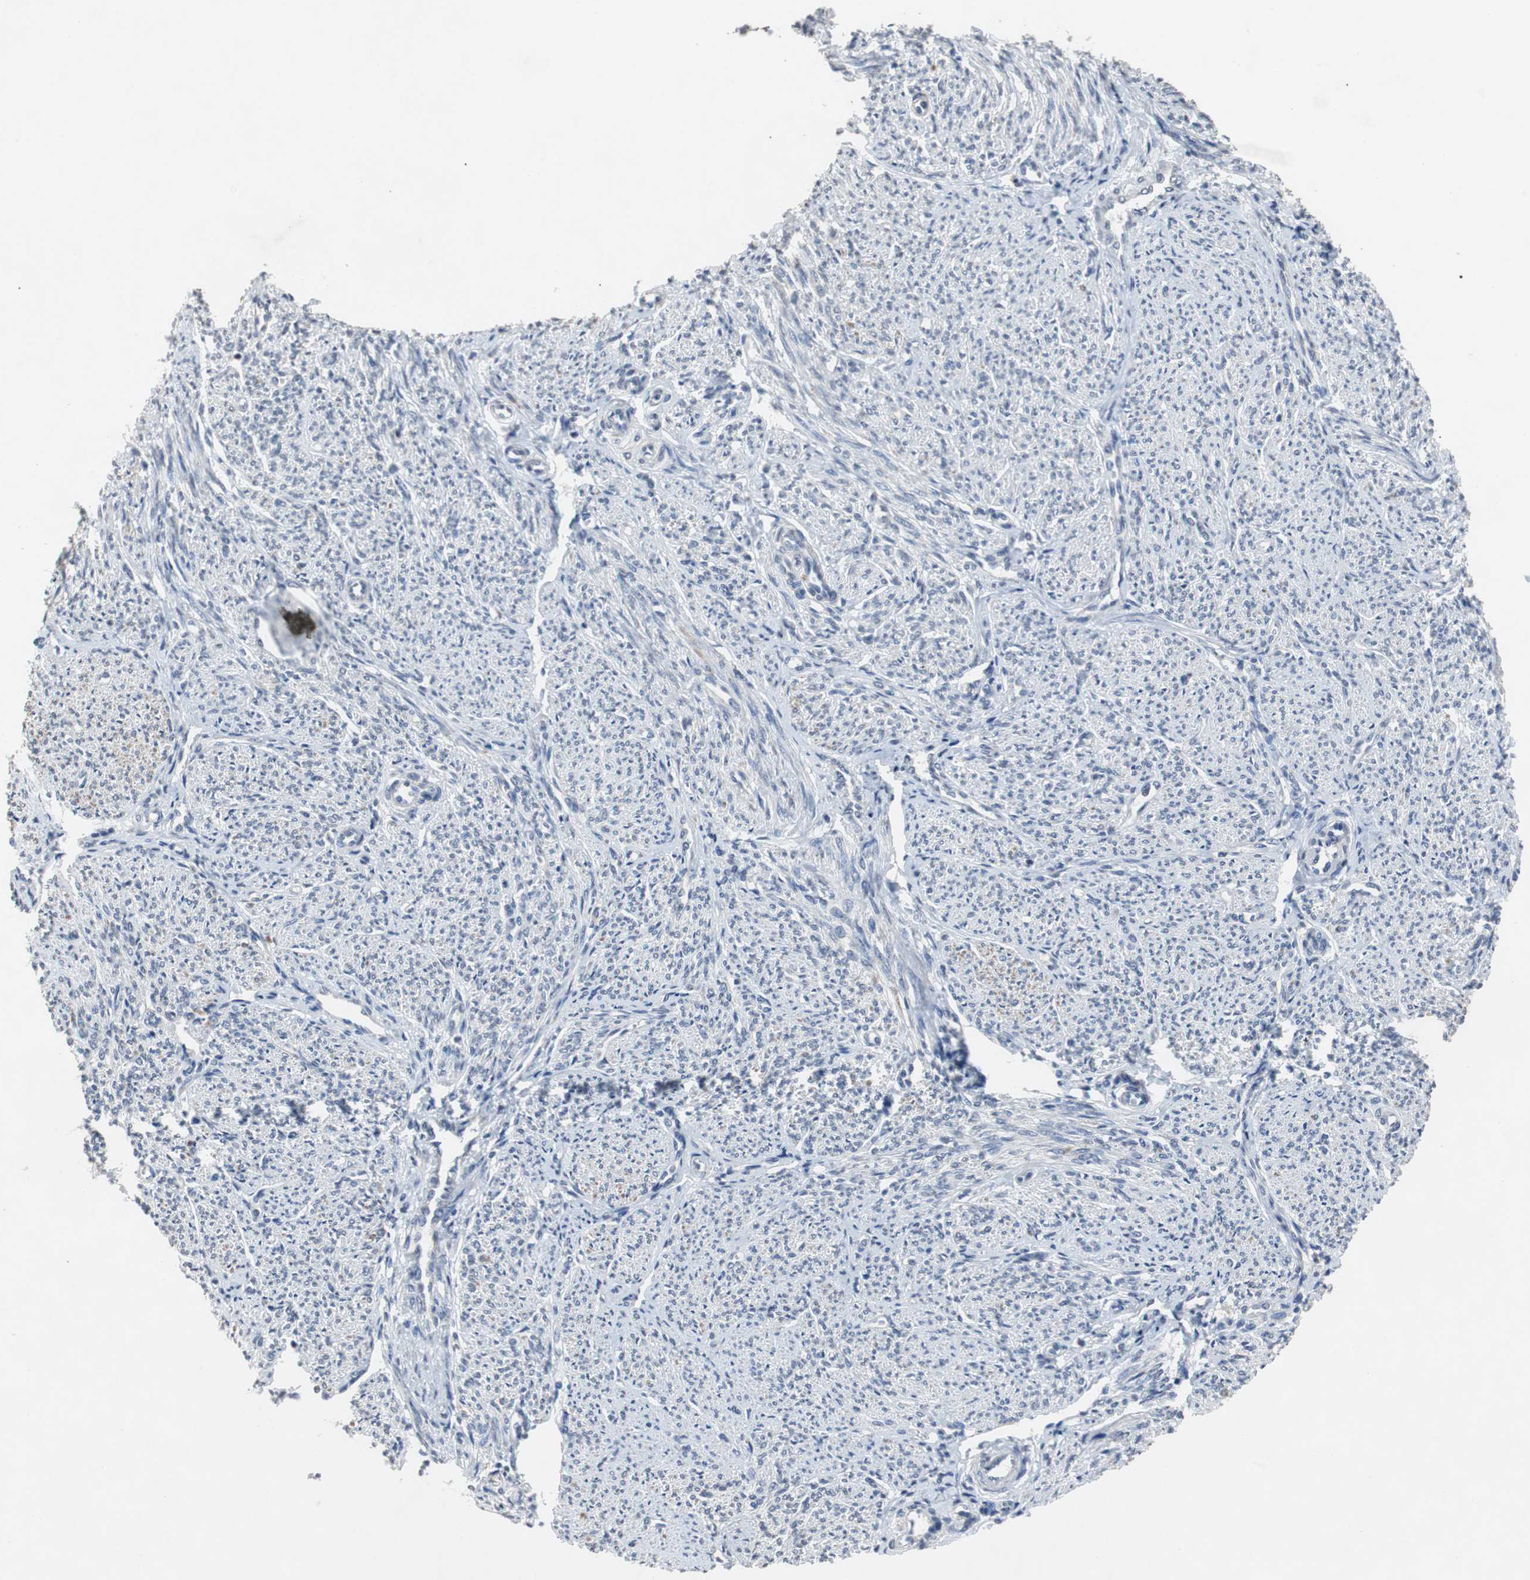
{"staining": {"intensity": "negative", "quantity": "none", "location": "none"}, "tissue": "smooth muscle", "cell_type": "Smooth muscle cells", "image_type": "normal", "snomed": [{"axis": "morphology", "description": "Normal tissue, NOS"}, {"axis": "topography", "description": "Smooth muscle"}], "caption": "A histopathology image of smooth muscle stained for a protein exhibits no brown staining in smooth muscle cells. Nuclei are stained in blue.", "gene": "RBM47", "patient": {"sex": "female", "age": 65}}